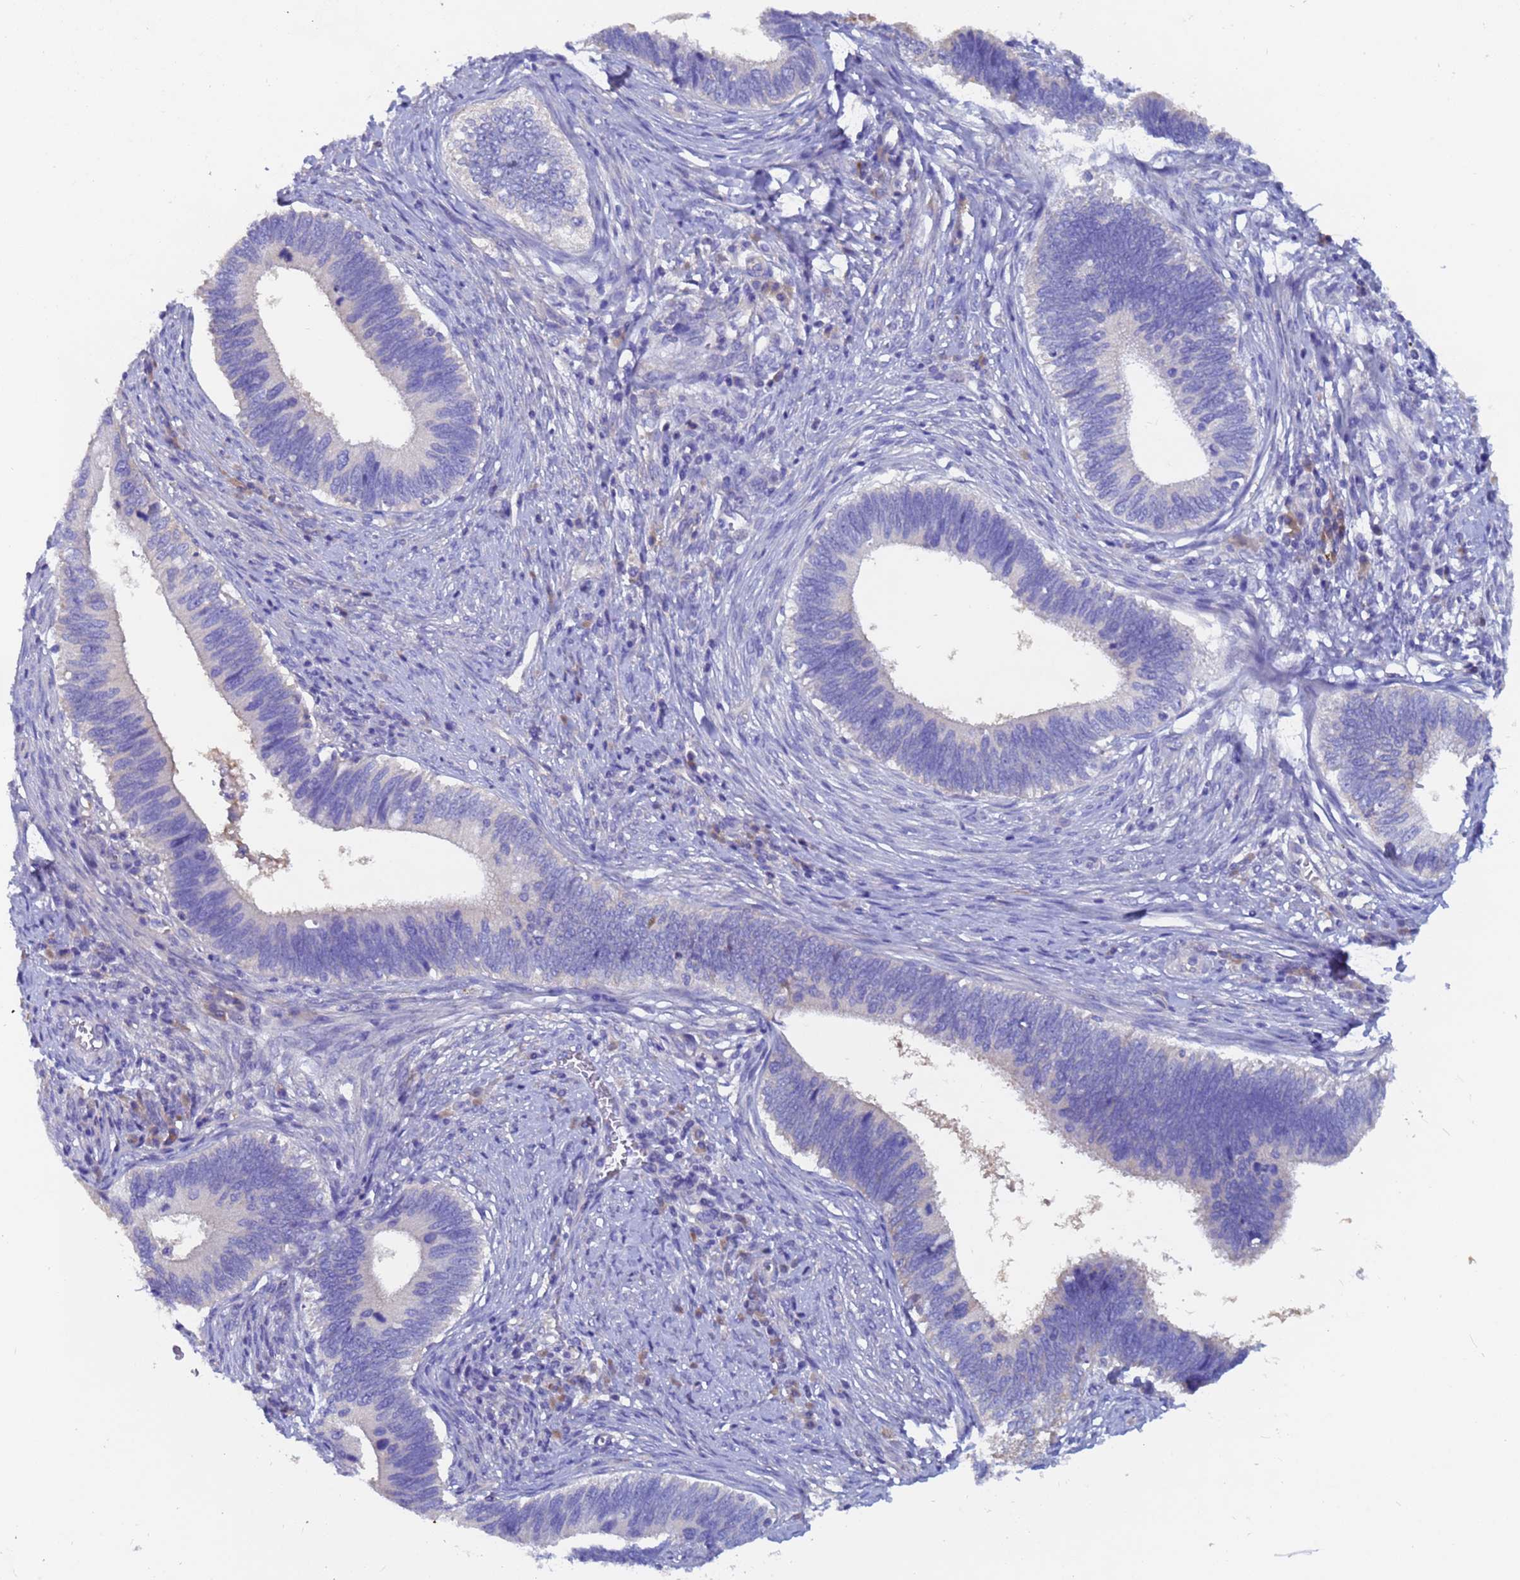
{"staining": {"intensity": "negative", "quantity": "none", "location": "none"}, "tissue": "cervical cancer", "cell_type": "Tumor cells", "image_type": "cancer", "snomed": [{"axis": "morphology", "description": "Adenocarcinoma, NOS"}, {"axis": "topography", "description": "Cervix"}], "caption": "This is a image of immunohistochemistry (IHC) staining of cervical cancer (adenocarcinoma), which shows no staining in tumor cells.", "gene": "UBE2O", "patient": {"sex": "female", "age": 42}}